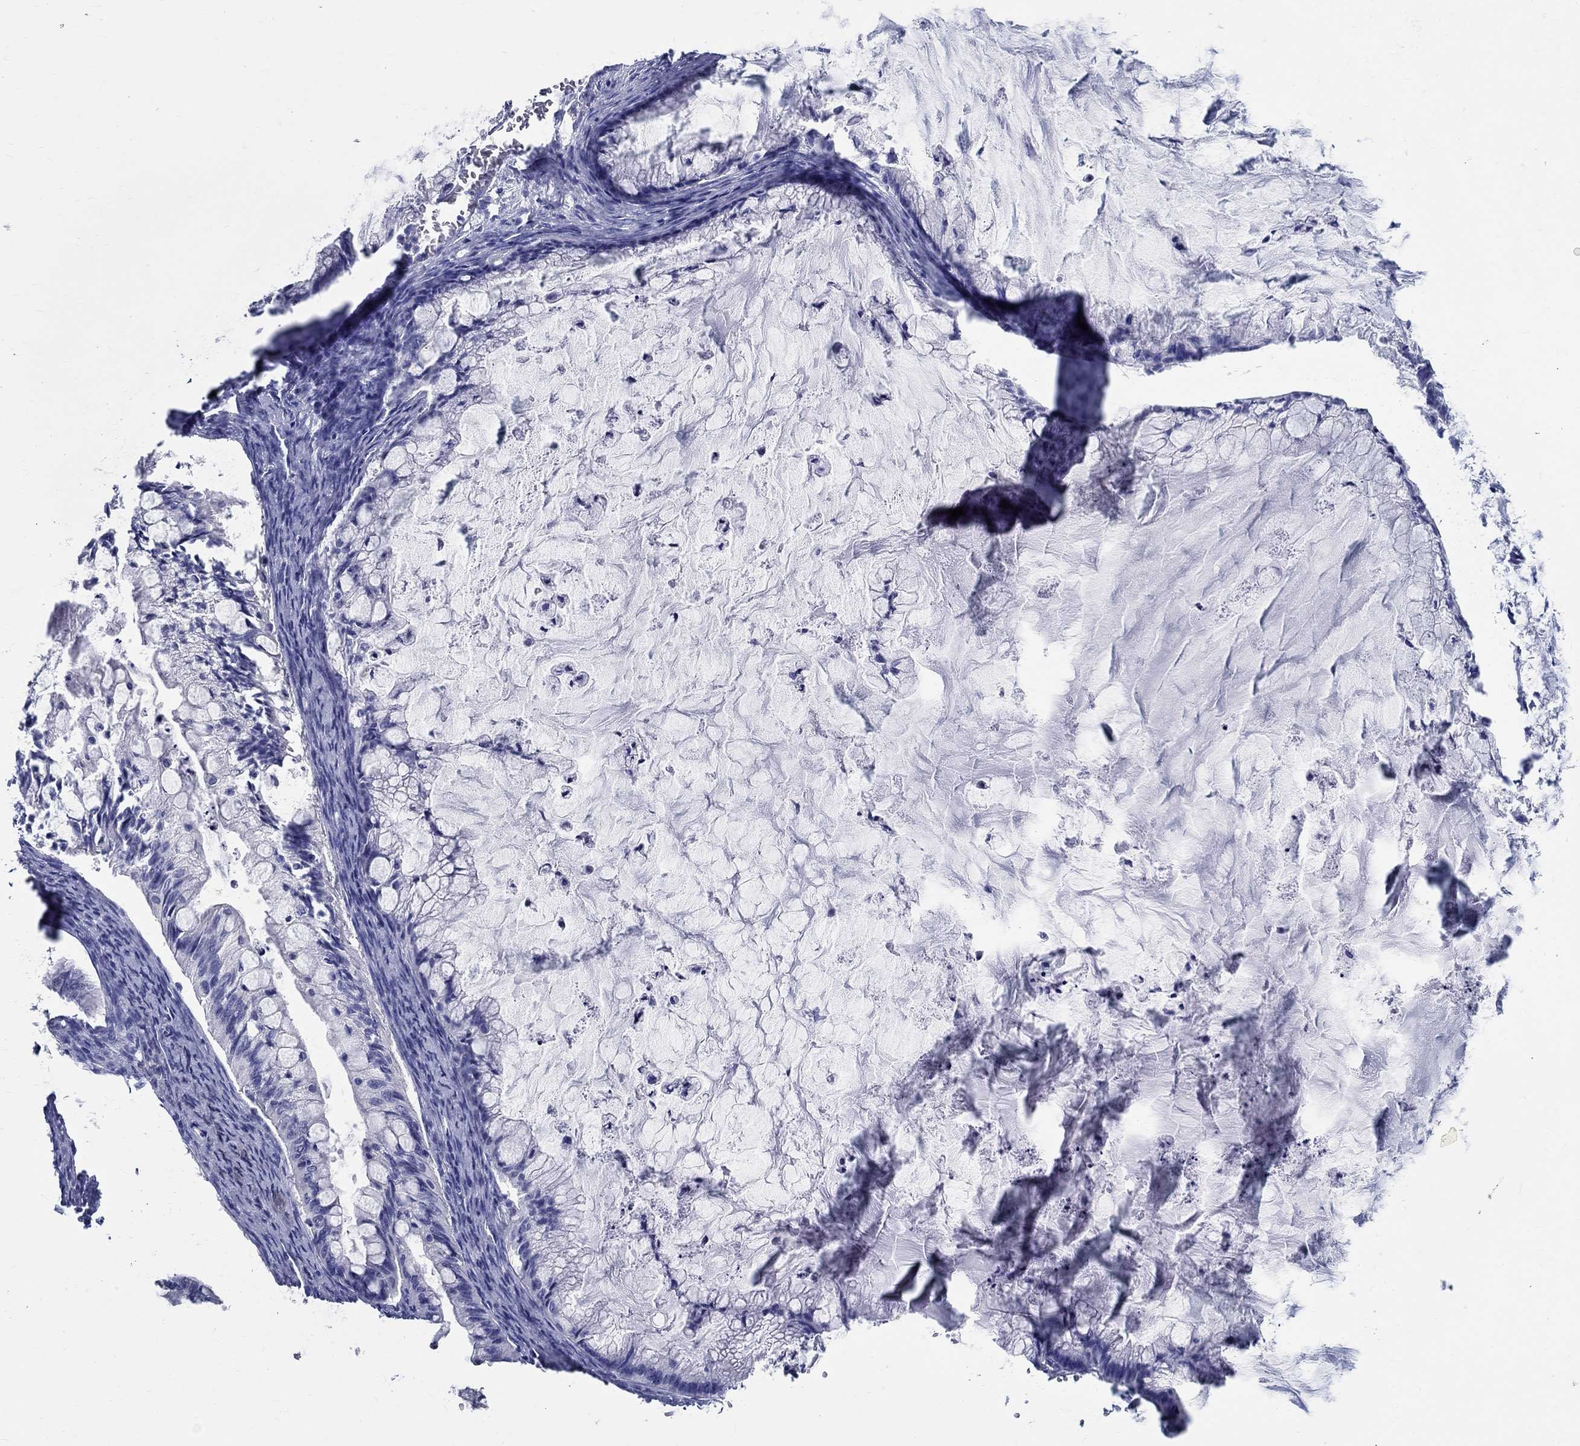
{"staining": {"intensity": "negative", "quantity": "none", "location": "none"}, "tissue": "ovarian cancer", "cell_type": "Tumor cells", "image_type": "cancer", "snomed": [{"axis": "morphology", "description": "Cystadenocarcinoma, mucinous, NOS"}, {"axis": "topography", "description": "Ovary"}], "caption": "Image shows no significant protein staining in tumor cells of ovarian mucinous cystadenocarcinoma.", "gene": "TSPAN16", "patient": {"sex": "female", "age": 57}}